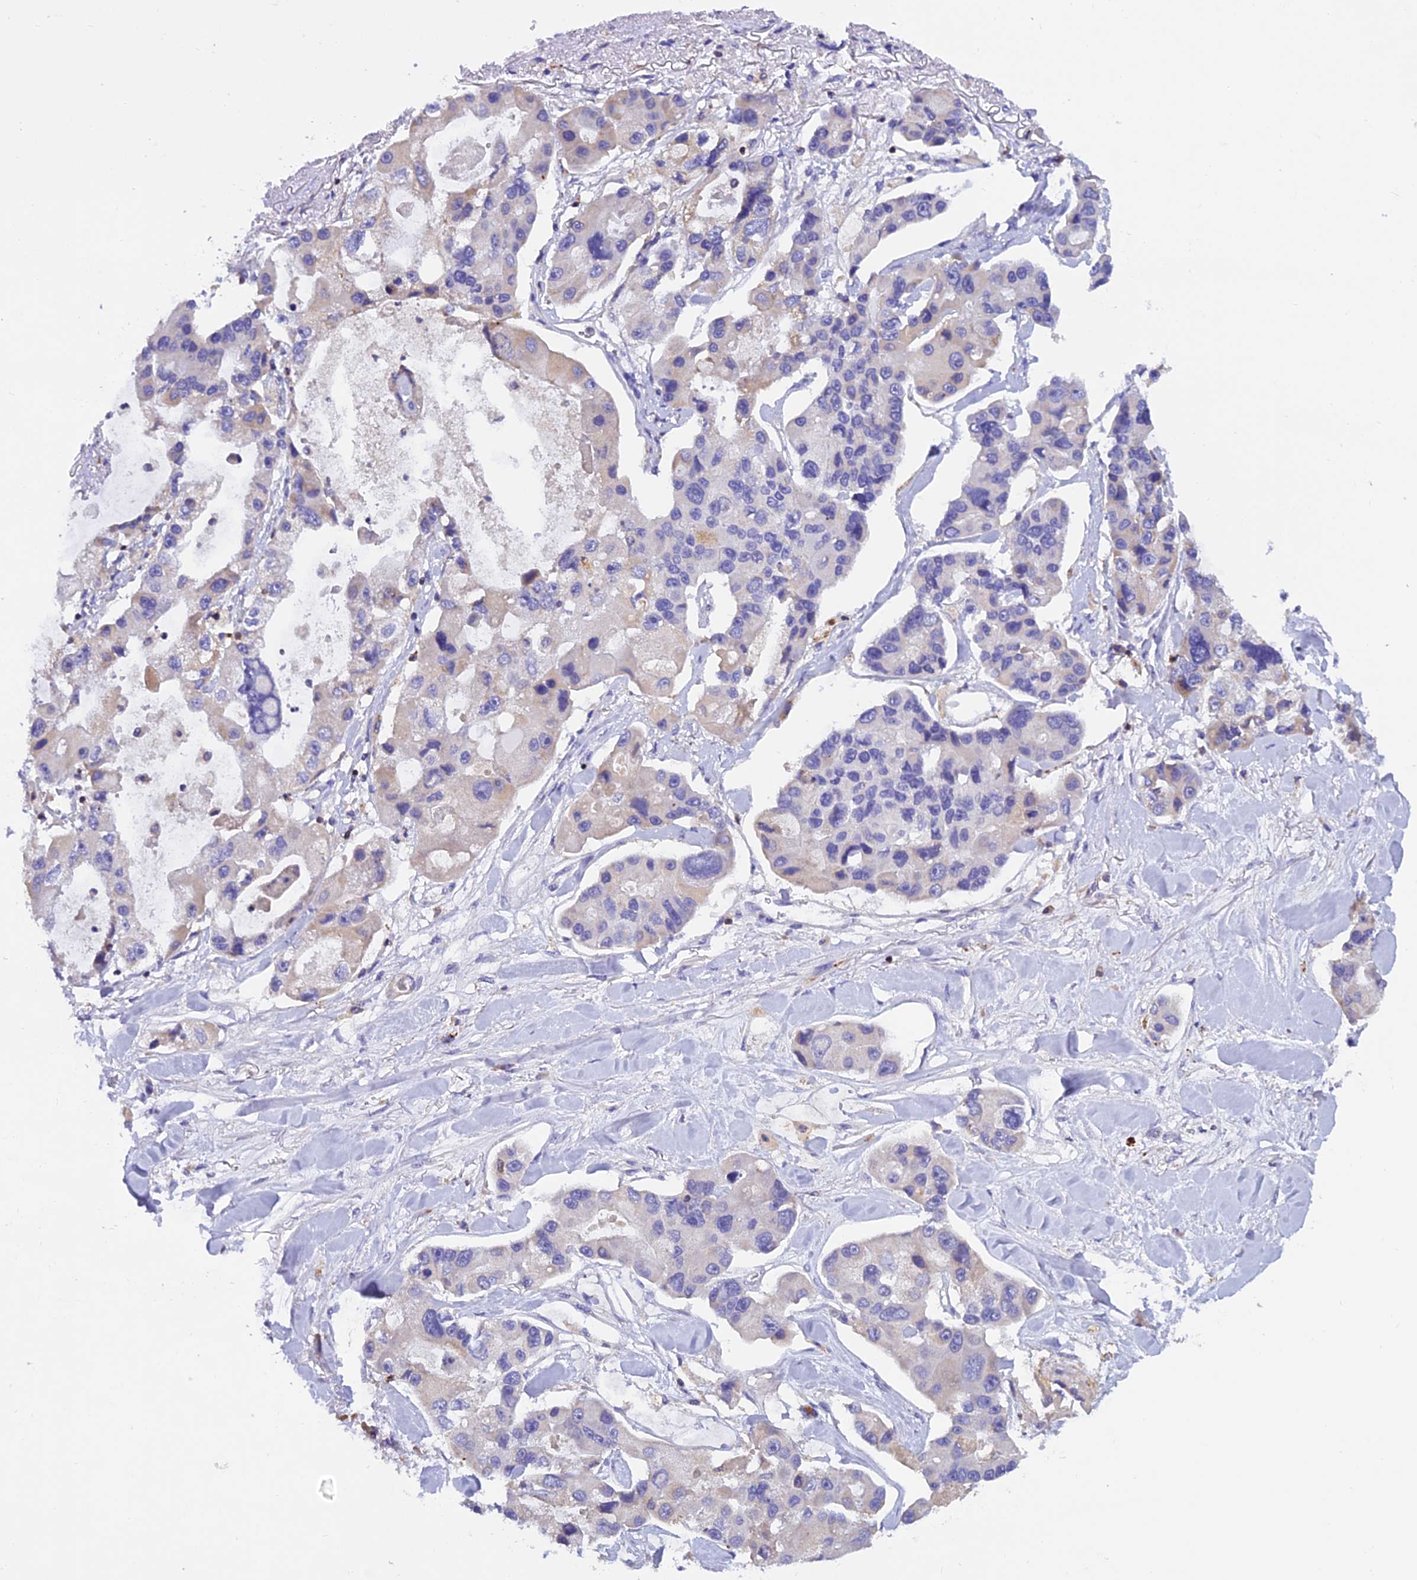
{"staining": {"intensity": "negative", "quantity": "none", "location": "none"}, "tissue": "lung cancer", "cell_type": "Tumor cells", "image_type": "cancer", "snomed": [{"axis": "morphology", "description": "Adenocarcinoma, NOS"}, {"axis": "topography", "description": "Lung"}], "caption": "The histopathology image reveals no significant expression in tumor cells of lung adenocarcinoma. (DAB immunohistochemistry (IHC) visualized using brightfield microscopy, high magnification).", "gene": "LPXN", "patient": {"sex": "female", "age": 54}}